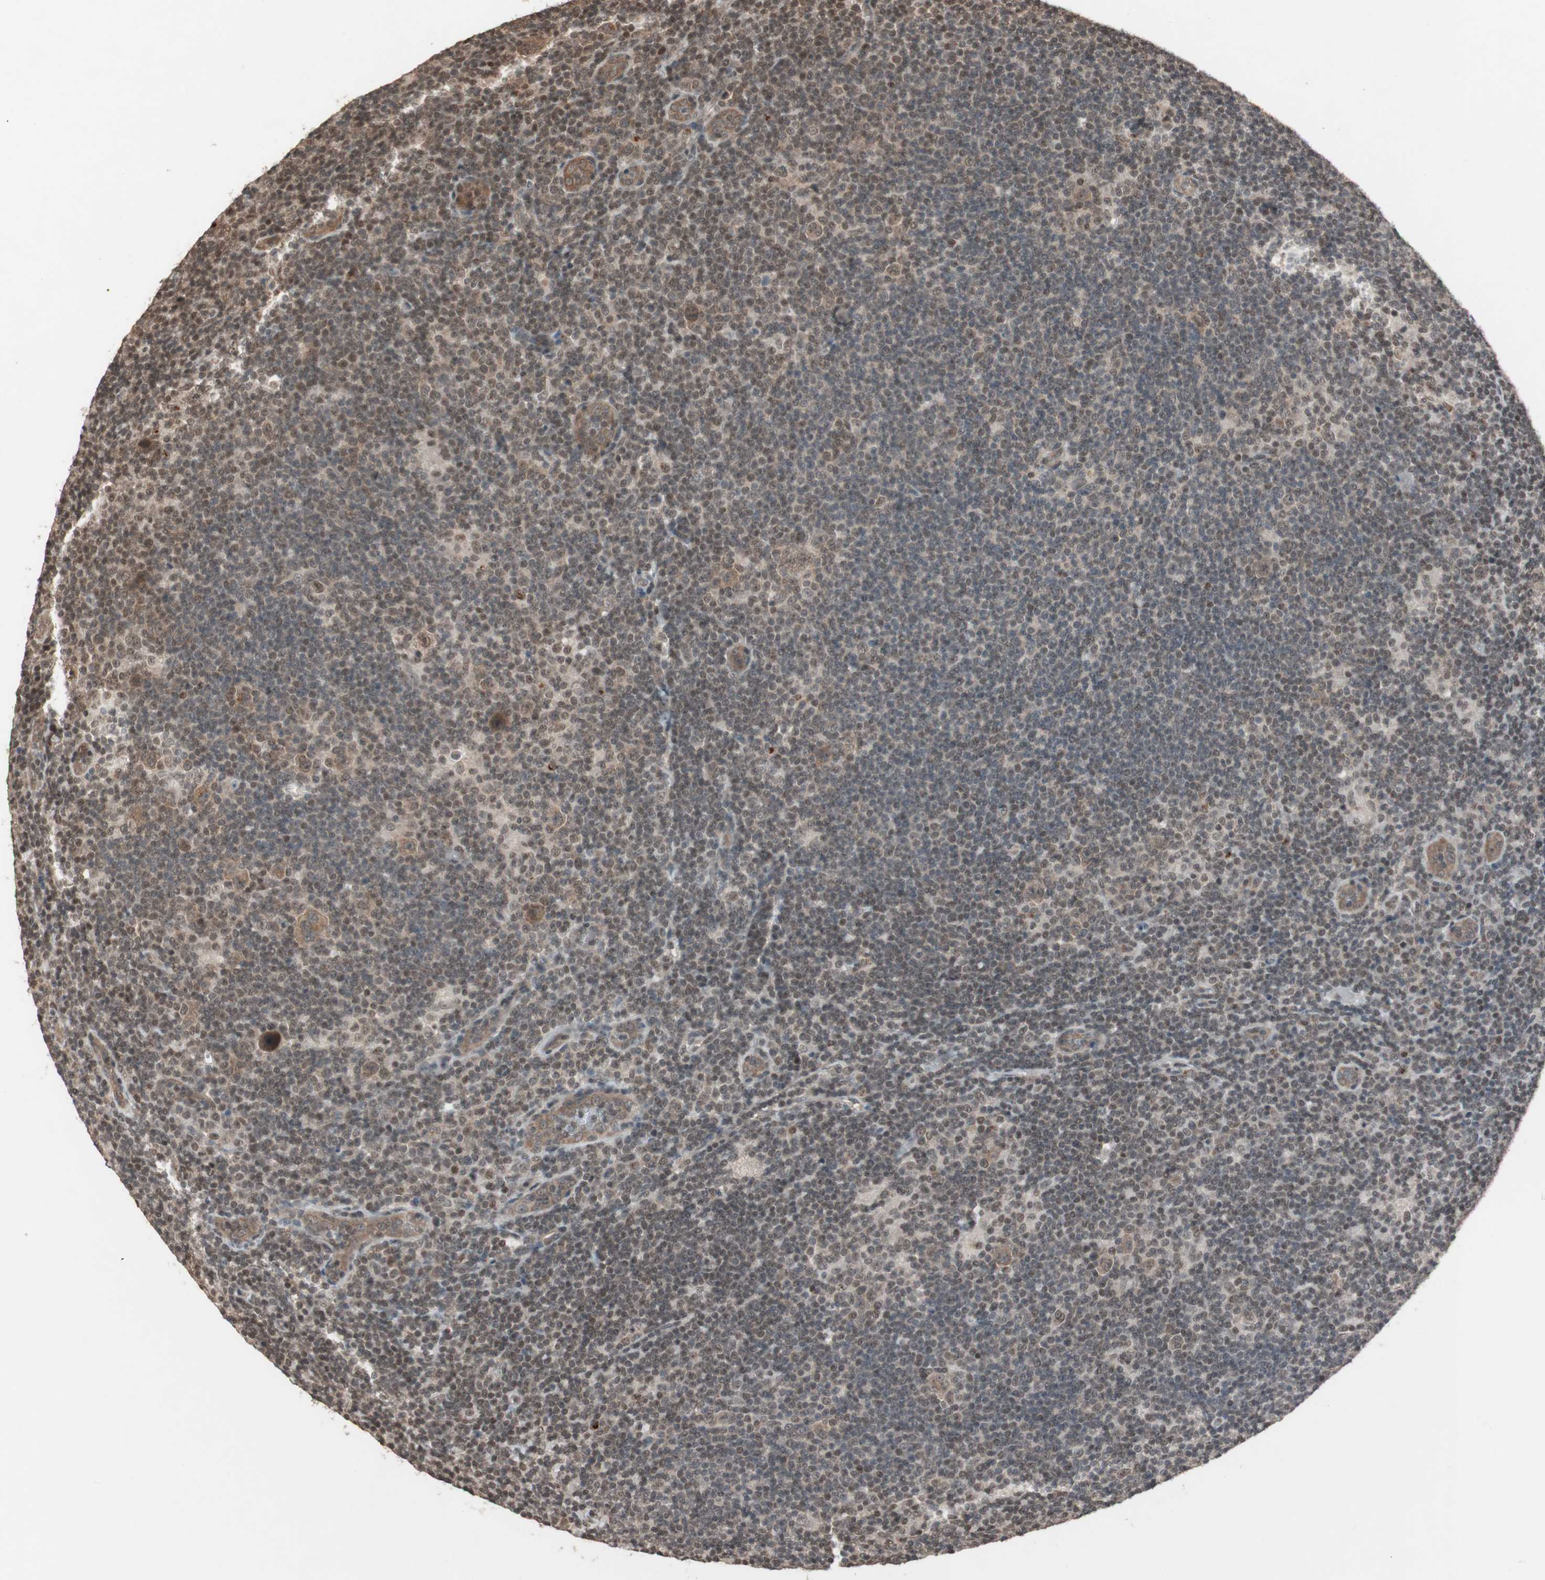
{"staining": {"intensity": "weak", "quantity": ">75%", "location": "cytoplasmic/membranous,nuclear"}, "tissue": "lymphoma", "cell_type": "Tumor cells", "image_type": "cancer", "snomed": [{"axis": "morphology", "description": "Hodgkin's disease, NOS"}, {"axis": "topography", "description": "Lymph node"}], "caption": "The immunohistochemical stain shows weak cytoplasmic/membranous and nuclear staining in tumor cells of Hodgkin's disease tissue. The staining was performed using DAB, with brown indicating positive protein expression. Nuclei are stained blue with hematoxylin.", "gene": "DRAP1", "patient": {"sex": "female", "age": 57}}